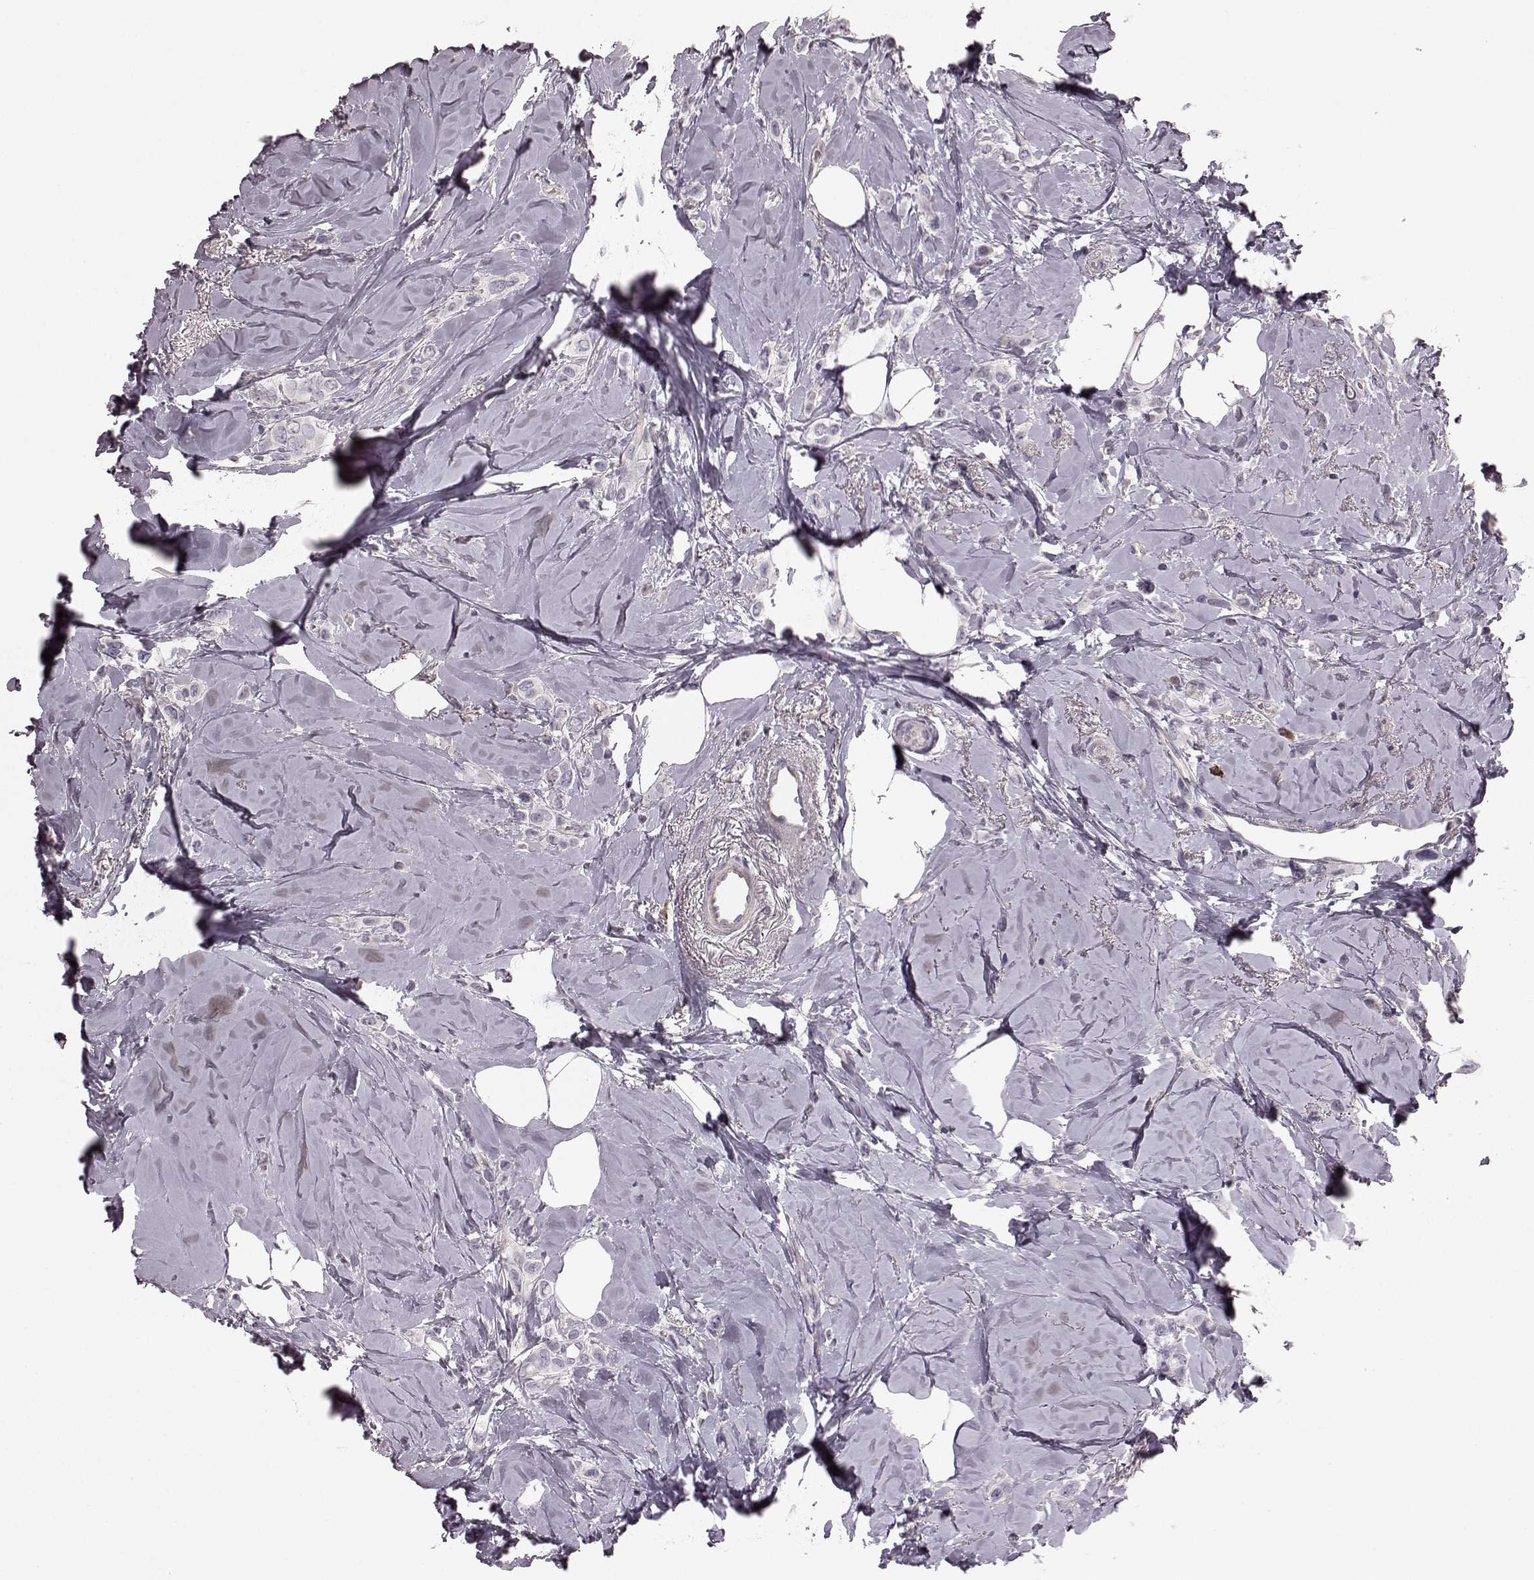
{"staining": {"intensity": "negative", "quantity": "none", "location": "none"}, "tissue": "breast cancer", "cell_type": "Tumor cells", "image_type": "cancer", "snomed": [{"axis": "morphology", "description": "Lobular carcinoma"}, {"axis": "topography", "description": "Breast"}], "caption": "Photomicrograph shows no protein expression in tumor cells of breast lobular carcinoma tissue.", "gene": "PDCD1", "patient": {"sex": "female", "age": 66}}